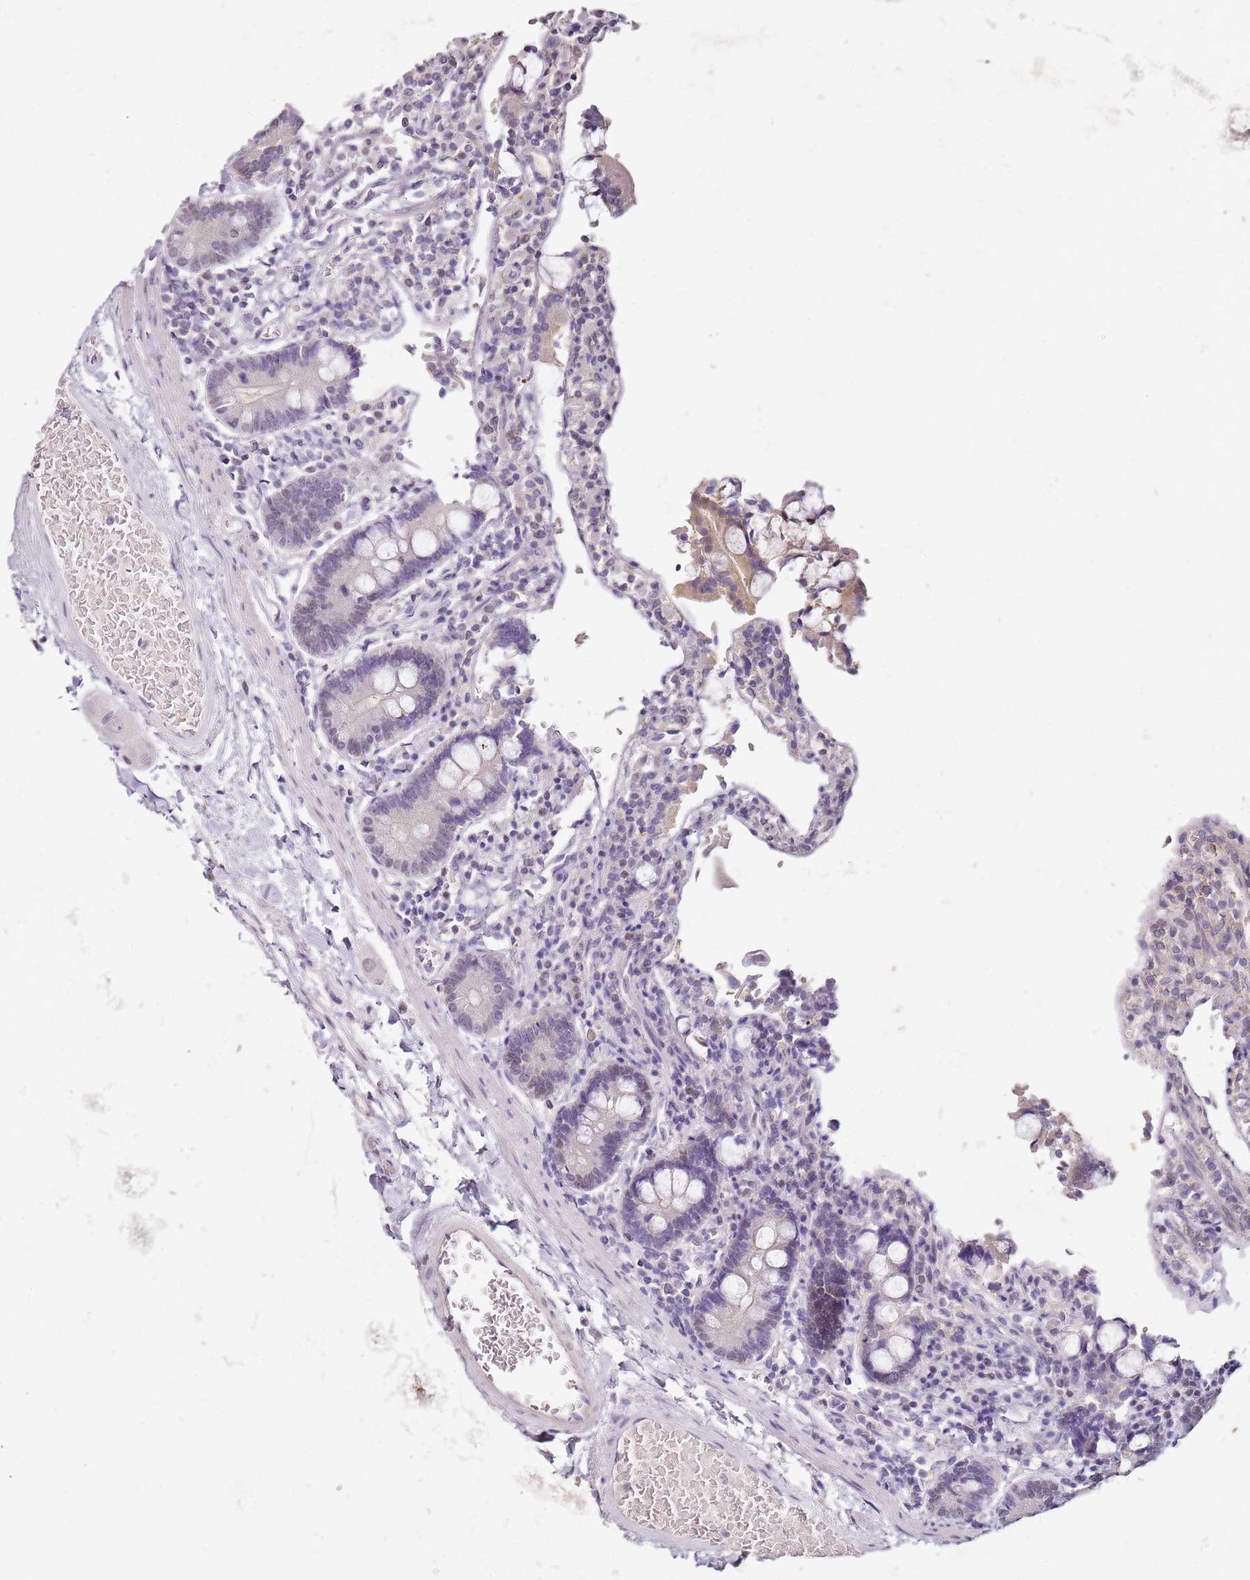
{"staining": {"intensity": "weak", "quantity": "25%-75%", "location": "cytoplasmic/membranous"}, "tissue": "duodenum", "cell_type": "Glandular cells", "image_type": "normal", "snomed": [{"axis": "morphology", "description": "Normal tissue, NOS"}, {"axis": "topography", "description": "Duodenum"}], "caption": "Protein staining exhibits weak cytoplasmic/membranous positivity in approximately 25%-75% of glandular cells in normal duodenum.", "gene": "MDH1", "patient": {"sex": "male", "age": 55}}